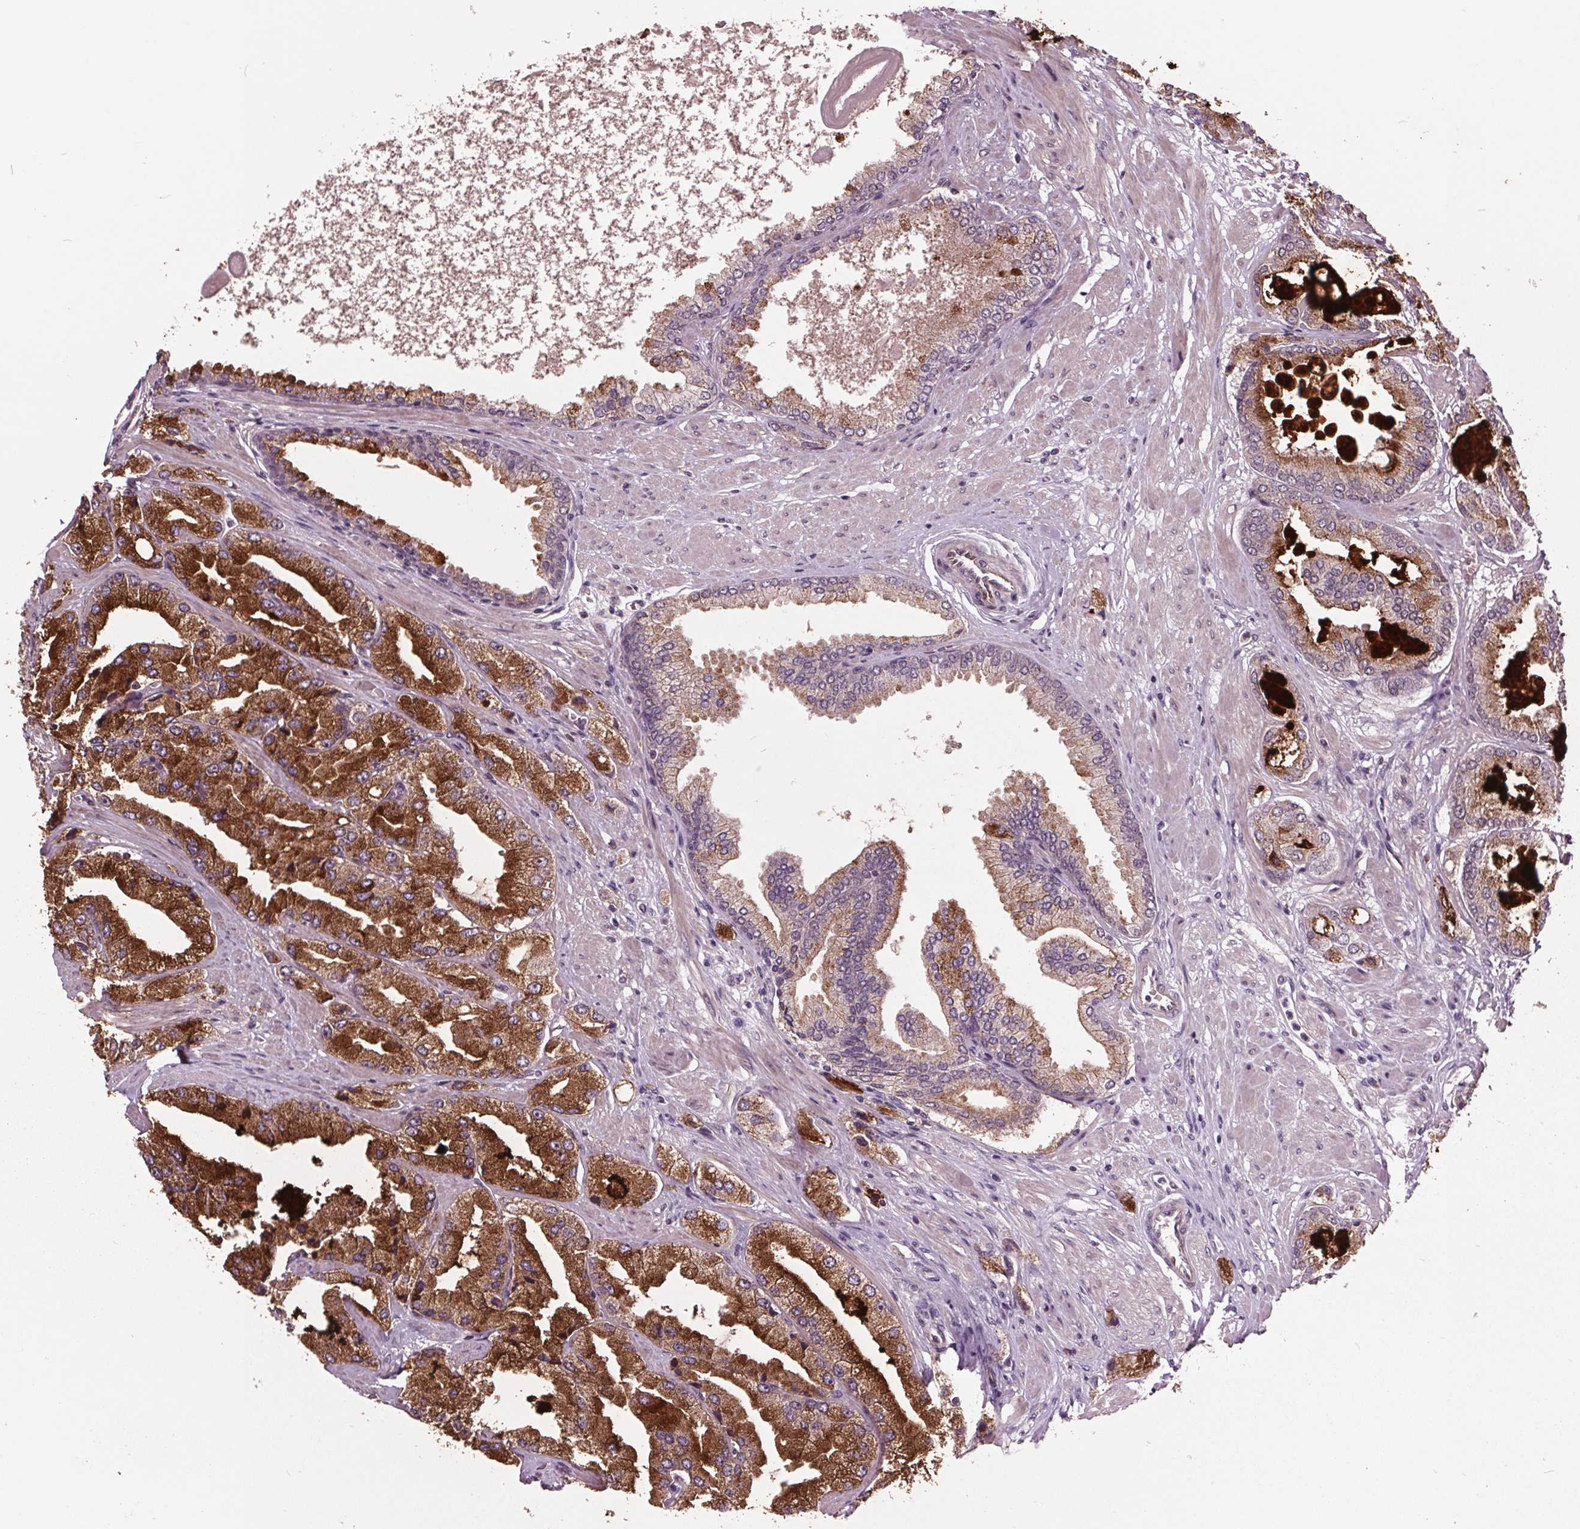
{"staining": {"intensity": "strong", "quantity": "25%-75%", "location": "cytoplasmic/membranous"}, "tissue": "prostate cancer", "cell_type": "Tumor cells", "image_type": "cancer", "snomed": [{"axis": "morphology", "description": "Adenocarcinoma, High grade"}, {"axis": "topography", "description": "Prostate"}], "caption": "Immunohistochemistry (DAB) staining of prostate cancer demonstrates strong cytoplasmic/membranous protein staining in approximately 25%-75% of tumor cells.", "gene": "MAPK8", "patient": {"sex": "male", "age": 68}}